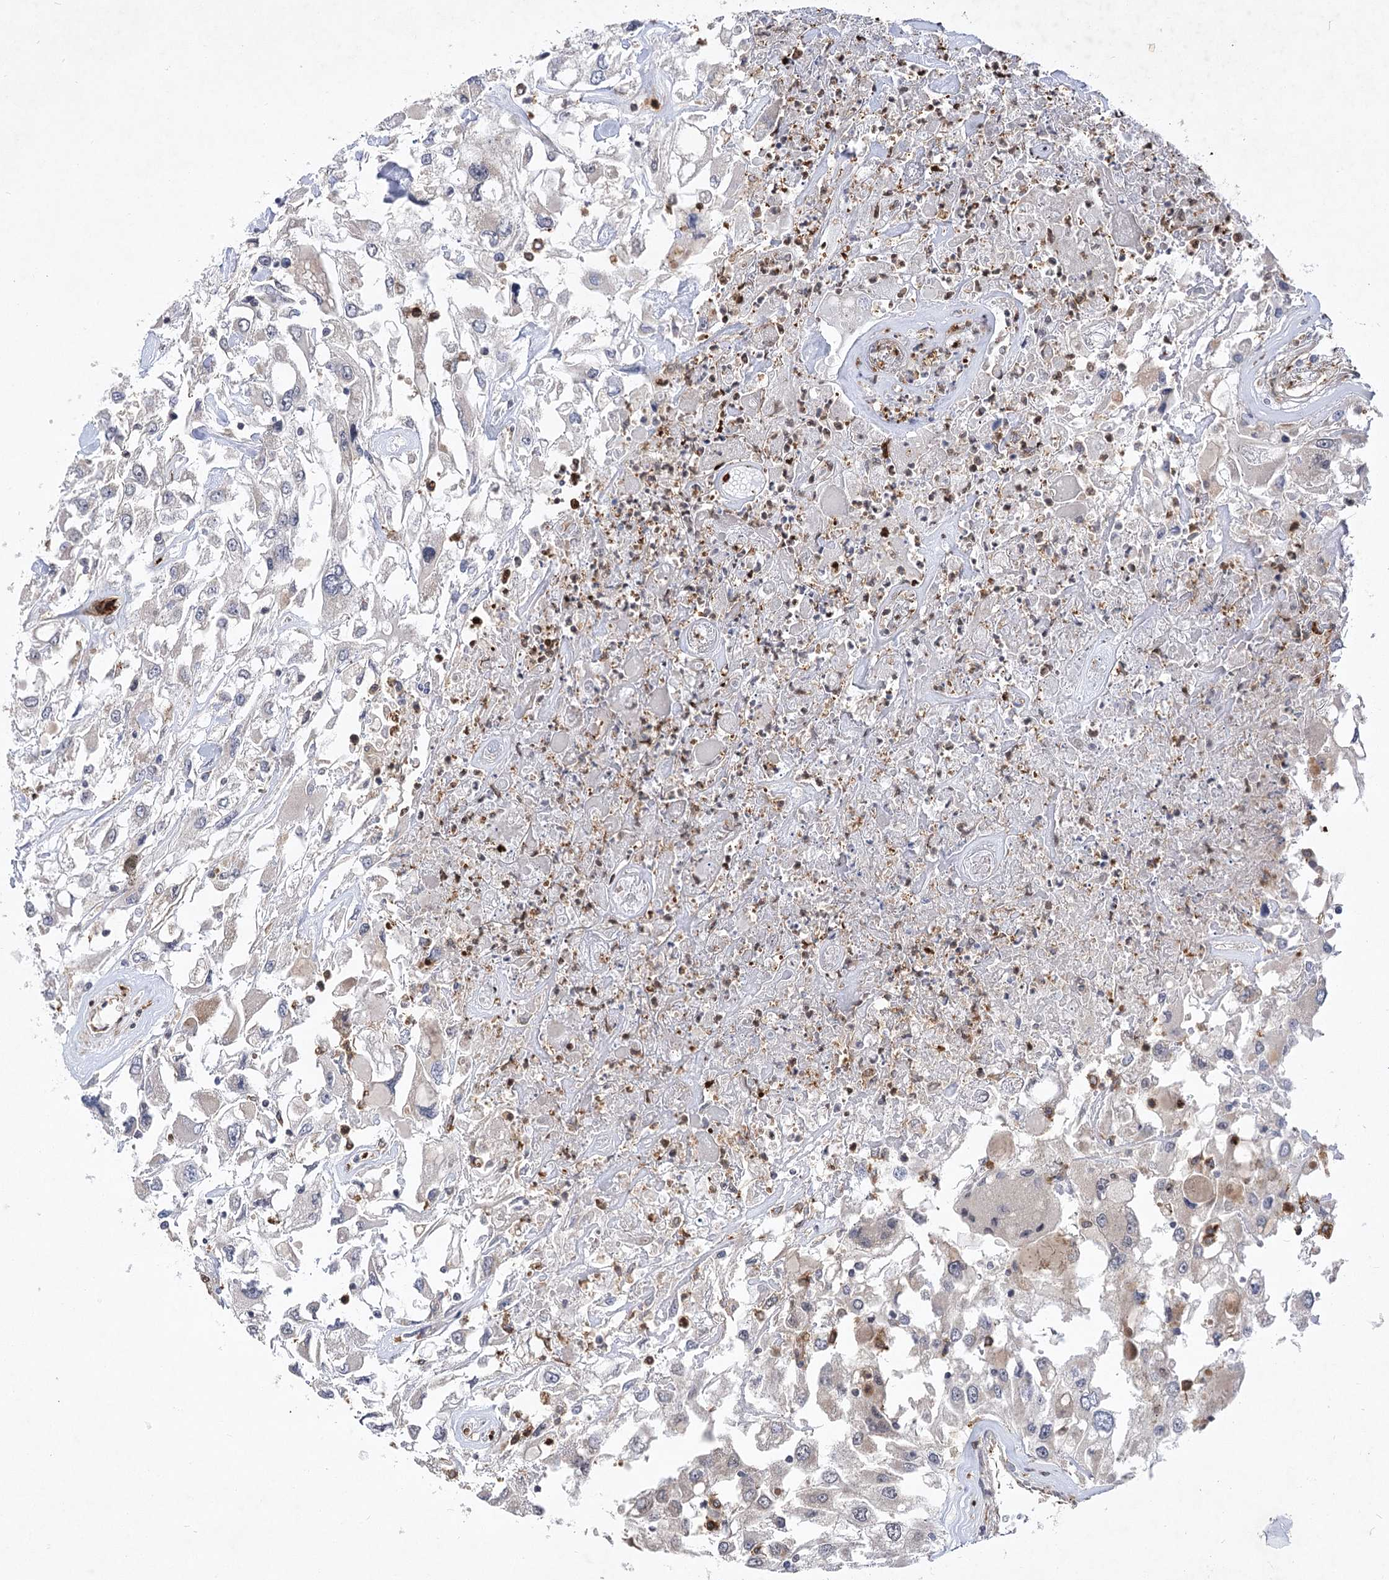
{"staining": {"intensity": "weak", "quantity": "<25%", "location": "cytoplasmic/membranous"}, "tissue": "renal cancer", "cell_type": "Tumor cells", "image_type": "cancer", "snomed": [{"axis": "morphology", "description": "Adenocarcinoma, NOS"}, {"axis": "topography", "description": "Kidney"}], "caption": "The image displays no staining of tumor cells in renal cancer (adenocarcinoma).", "gene": "ARHGAP31", "patient": {"sex": "female", "age": 52}}